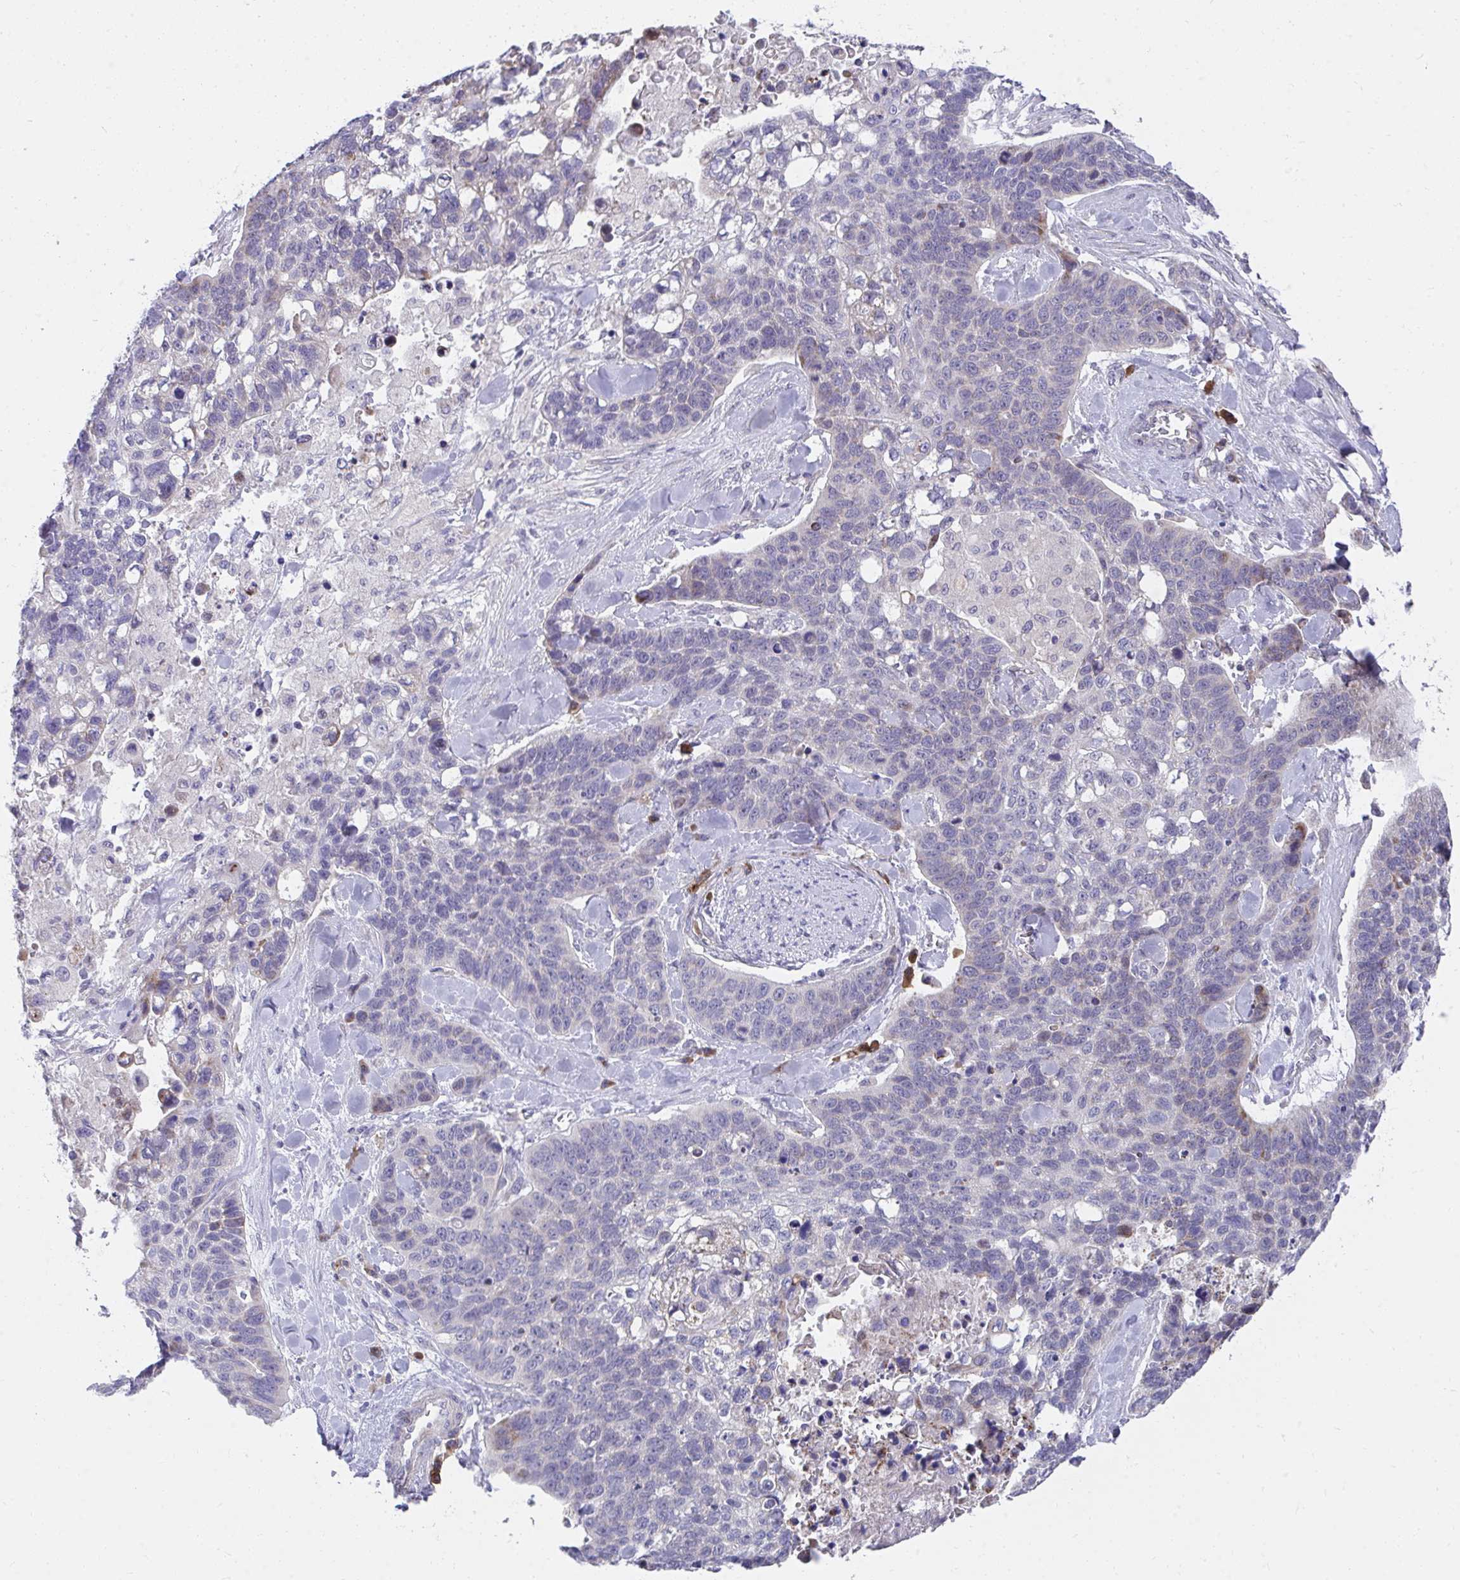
{"staining": {"intensity": "negative", "quantity": "none", "location": "none"}, "tissue": "lung cancer", "cell_type": "Tumor cells", "image_type": "cancer", "snomed": [{"axis": "morphology", "description": "Squamous cell carcinoma, NOS"}, {"axis": "topography", "description": "Lung"}], "caption": "Human lung squamous cell carcinoma stained for a protein using immunohistochemistry (IHC) exhibits no staining in tumor cells.", "gene": "SLAMF7", "patient": {"sex": "male", "age": 62}}